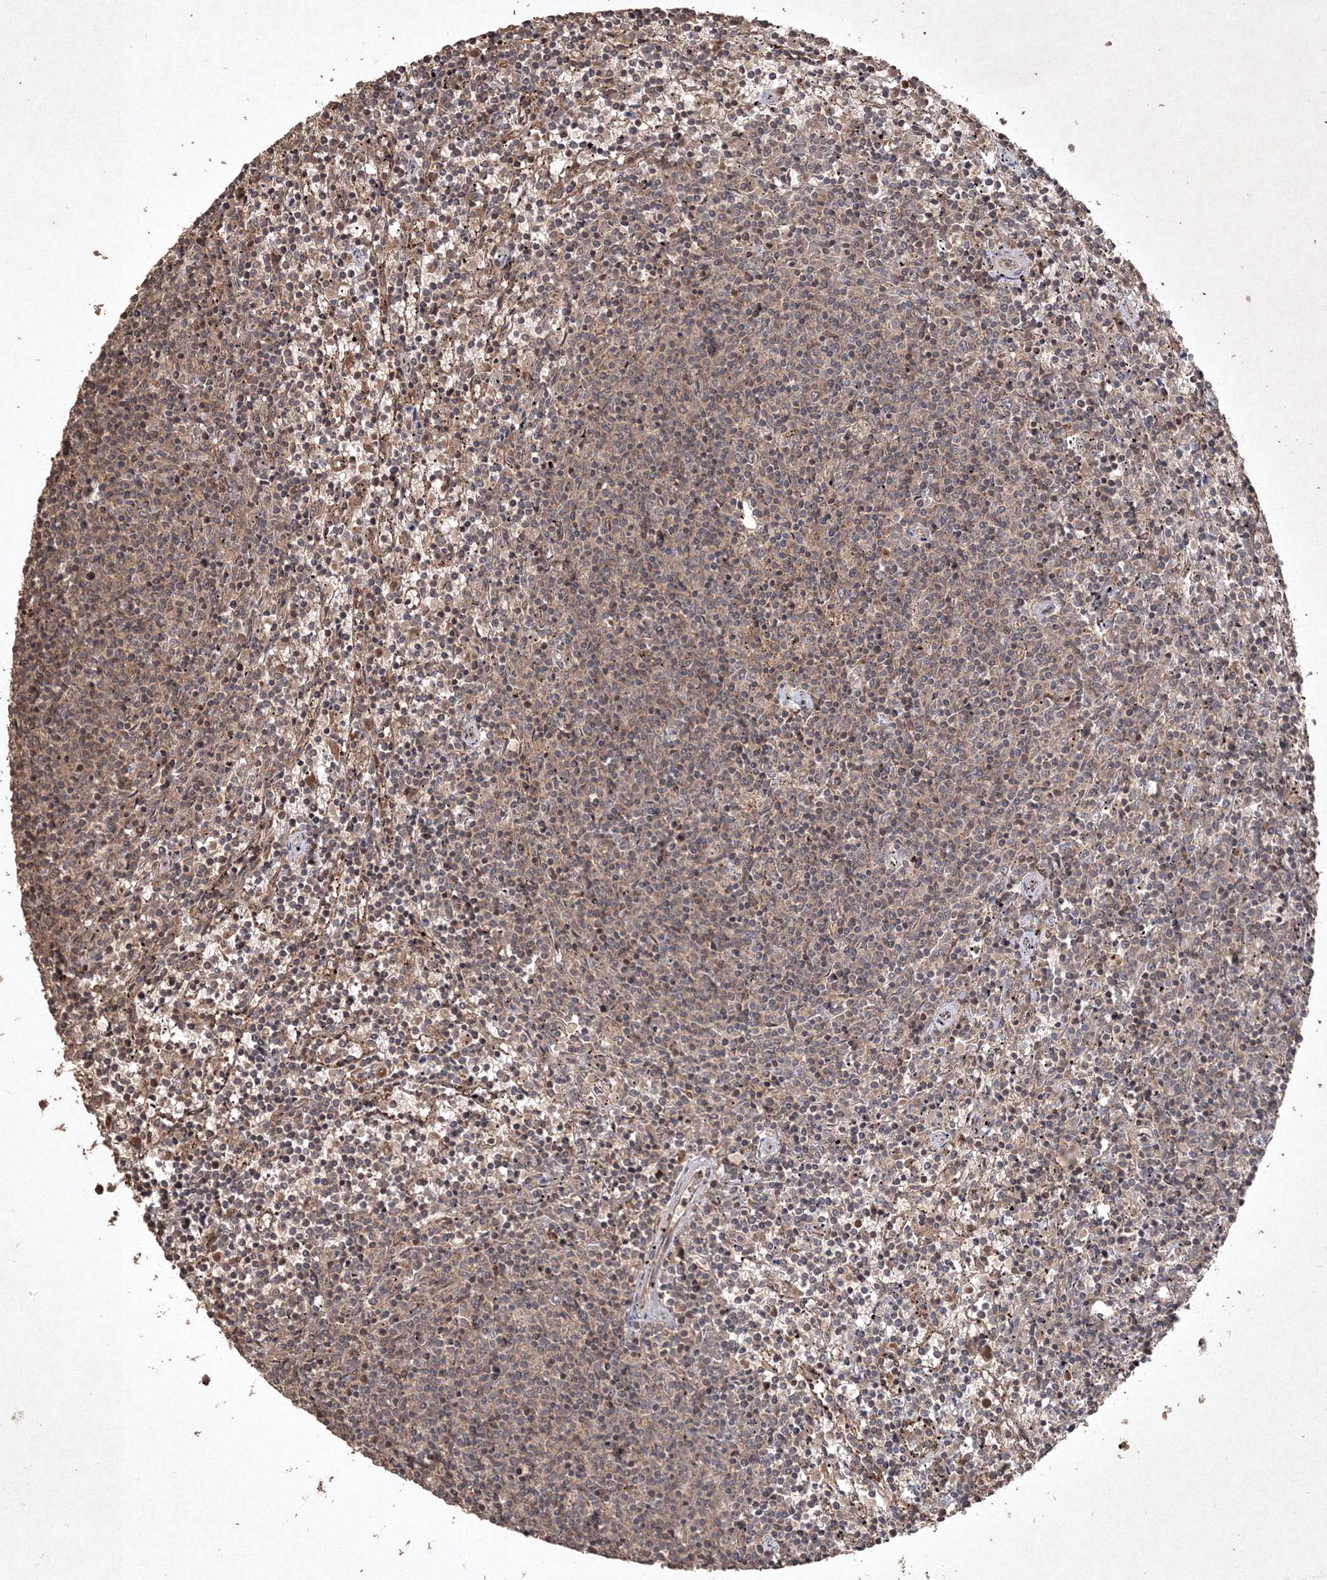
{"staining": {"intensity": "negative", "quantity": "none", "location": "none"}, "tissue": "lymphoma", "cell_type": "Tumor cells", "image_type": "cancer", "snomed": [{"axis": "morphology", "description": "Malignant lymphoma, non-Hodgkin's type, Low grade"}, {"axis": "topography", "description": "Spleen"}], "caption": "This is an immunohistochemistry image of malignant lymphoma, non-Hodgkin's type (low-grade). There is no expression in tumor cells.", "gene": "PELI3", "patient": {"sex": "female", "age": 50}}